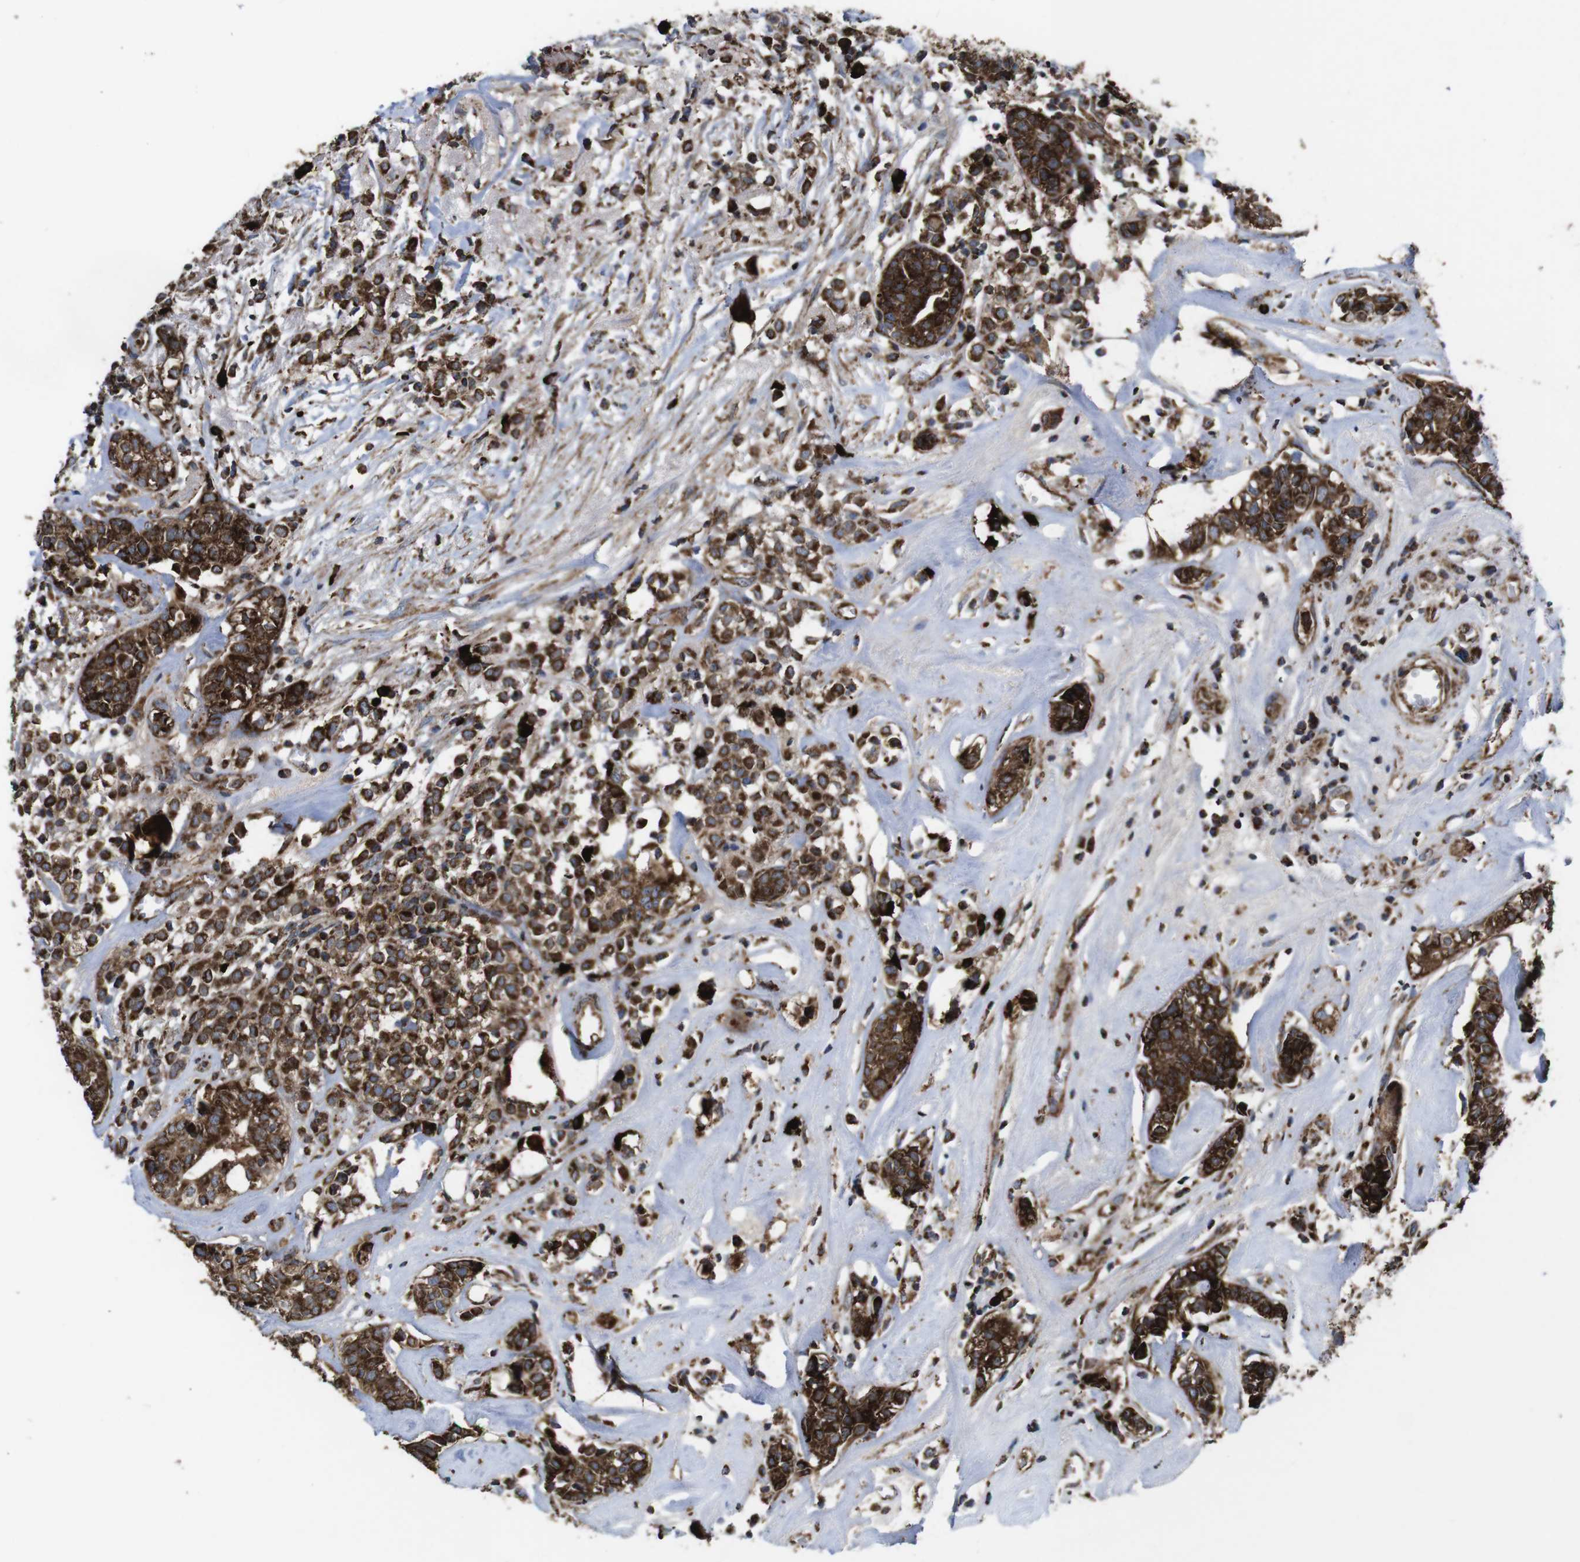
{"staining": {"intensity": "strong", "quantity": "25%-75%", "location": "cytoplasmic/membranous"}, "tissue": "head and neck cancer", "cell_type": "Tumor cells", "image_type": "cancer", "snomed": [{"axis": "morphology", "description": "Adenocarcinoma, NOS"}, {"axis": "topography", "description": "Salivary gland"}, {"axis": "topography", "description": "Head-Neck"}], "caption": "High-magnification brightfield microscopy of adenocarcinoma (head and neck) stained with DAB (brown) and counterstained with hematoxylin (blue). tumor cells exhibit strong cytoplasmic/membranous positivity is present in approximately25%-75% of cells.", "gene": "HK1", "patient": {"sex": "female", "age": 65}}